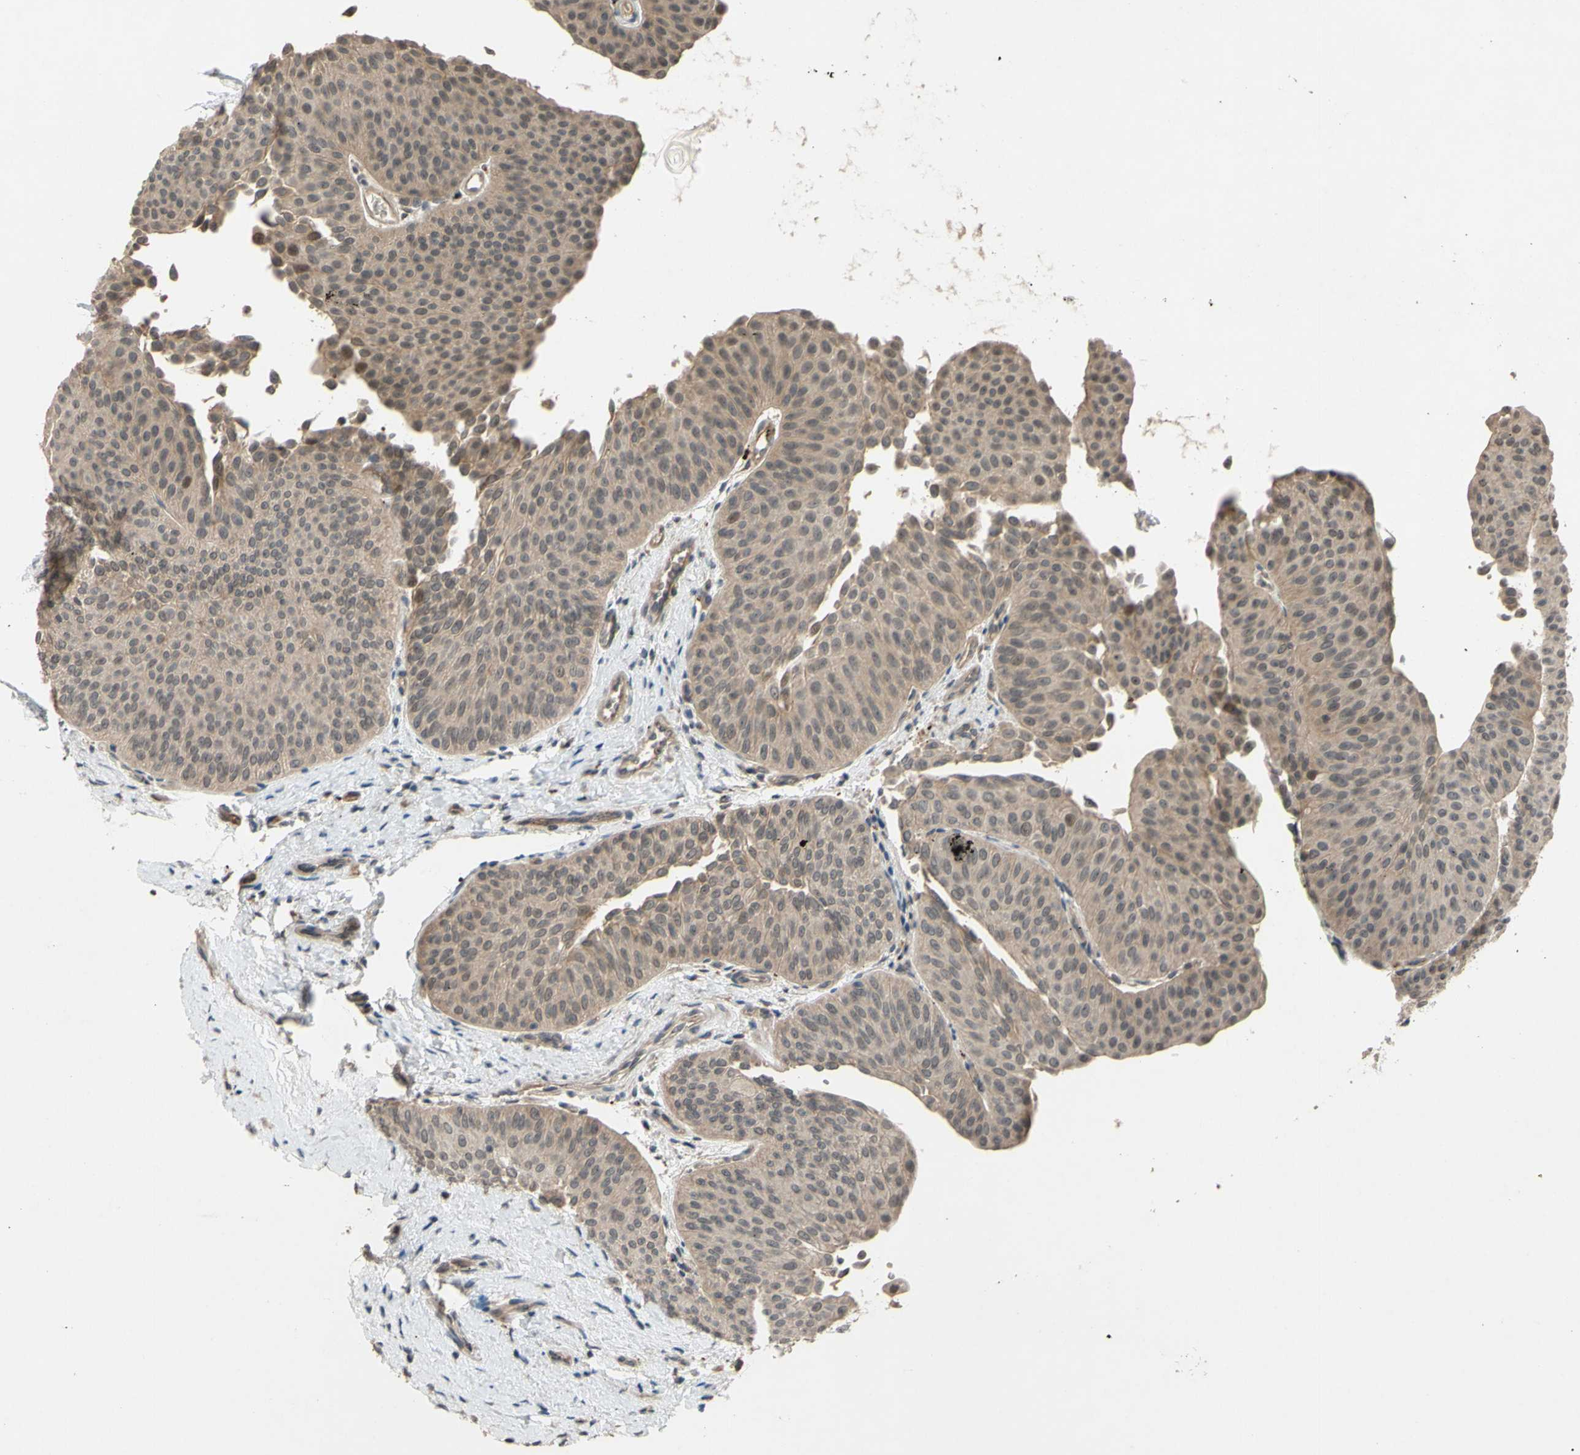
{"staining": {"intensity": "weak", "quantity": ">75%", "location": "cytoplasmic/membranous"}, "tissue": "urothelial cancer", "cell_type": "Tumor cells", "image_type": "cancer", "snomed": [{"axis": "morphology", "description": "Urothelial carcinoma, Low grade"}, {"axis": "topography", "description": "Urinary bladder"}], "caption": "Immunohistochemistry (IHC) histopathology image of neoplastic tissue: human urothelial cancer stained using immunohistochemistry shows low levels of weak protein expression localized specifically in the cytoplasmic/membranous of tumor cells, appearing as a cytoplasmic/membranous brown color.", "gene": "ALK", "patient": {"sex": "female", "age": 60}}